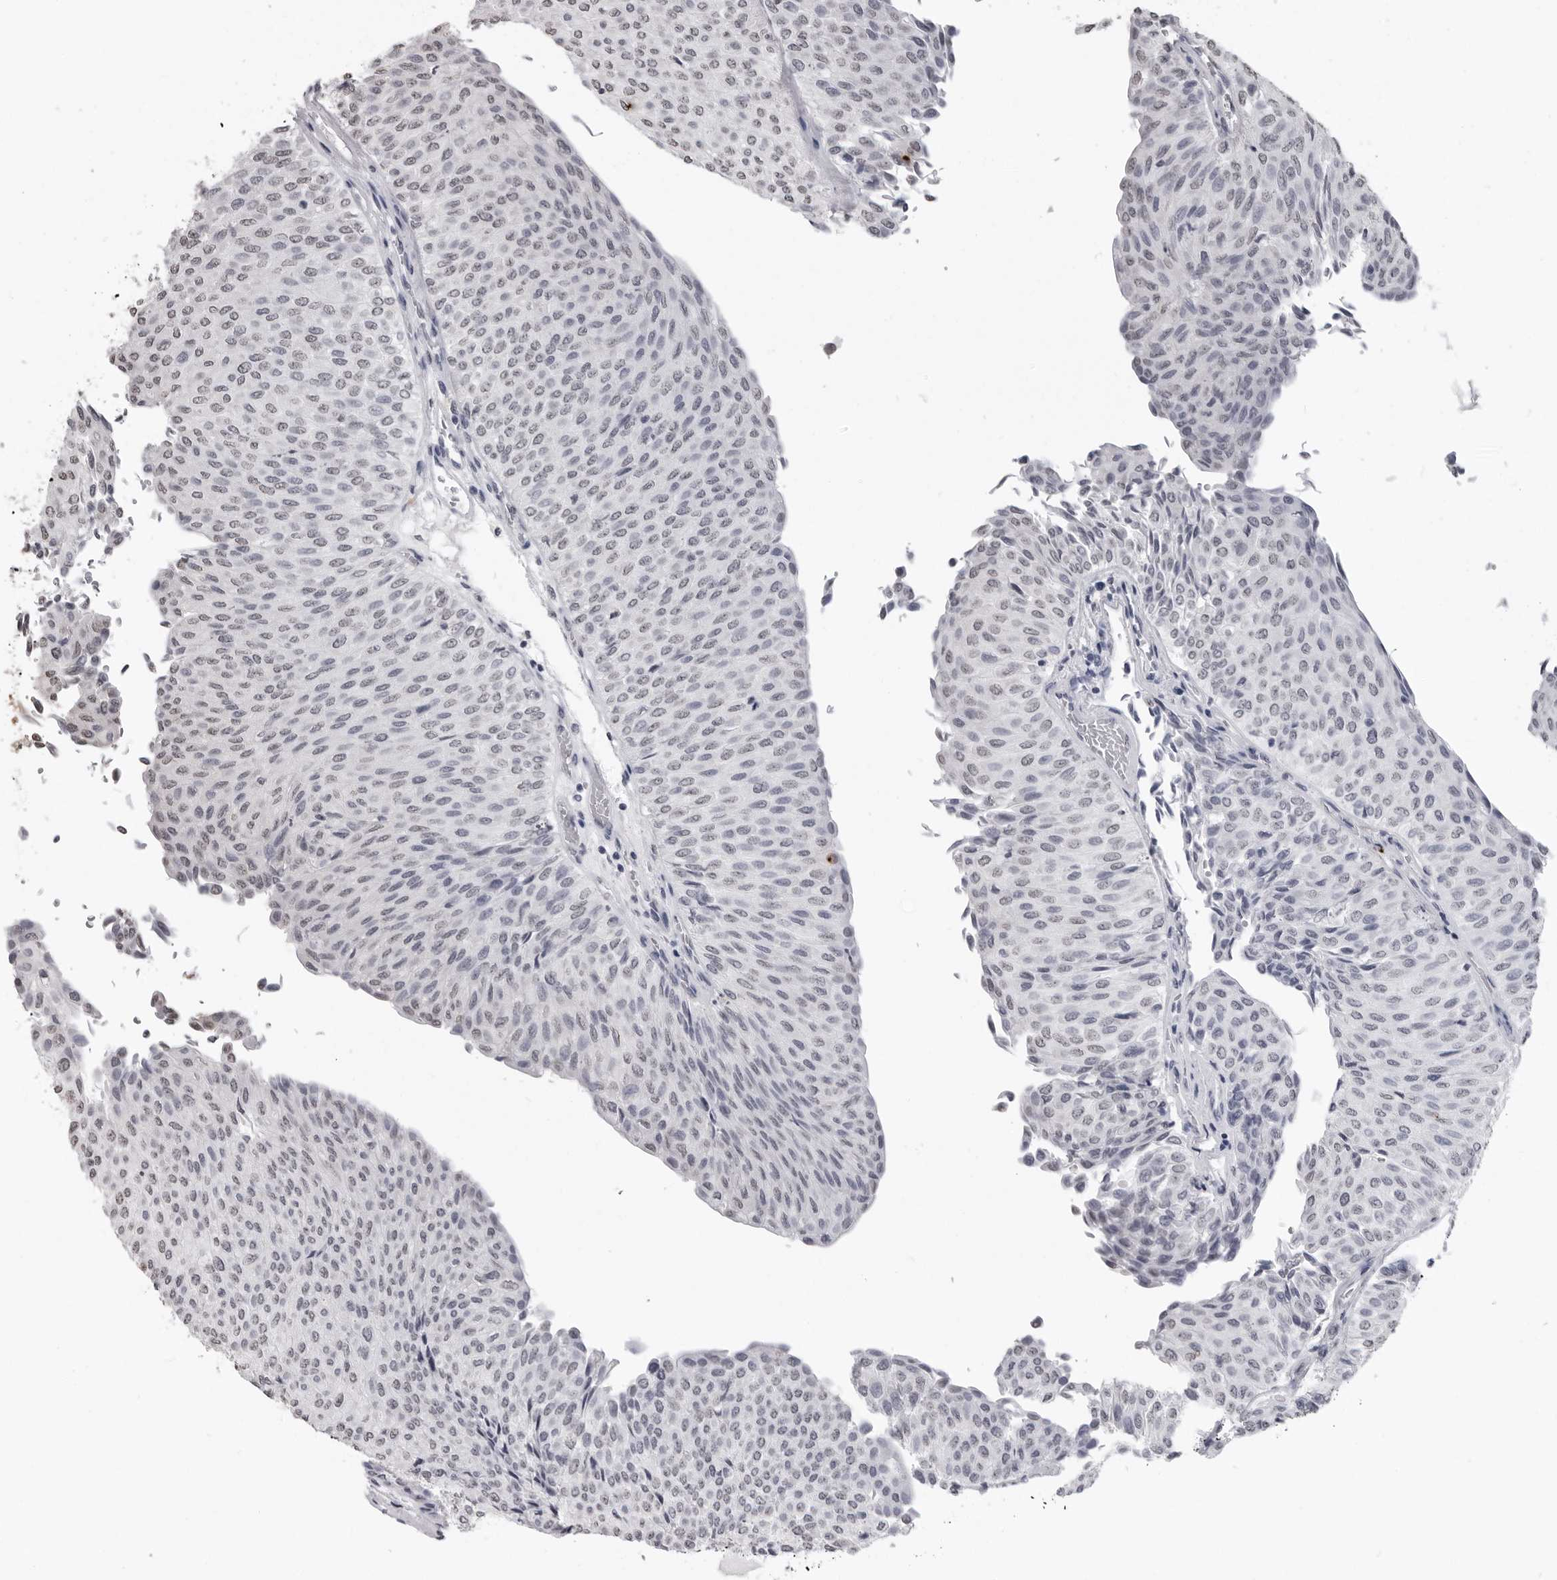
{"staining": {"intensity": "weak", "quantity": "25%-75%", "location": "nuclear"}, "tissue": "urothelial cancer", "cell_type": "Tumor cells", "image_type": "cancer", "snomed": [{"axis": "morphology", "description": "Urothelial carcinoma, Low grade"}, {"axis": "topography", "description": "Urinary bladder"}], "caption": "Immunohistochemistry (IHC) (DAB) staining of human urothelial carcinoma (low-grade) exhibits weak nuclear protein positivity in about 25%-75% of tumor cells.", "gene": "HEPACAM", "patient": {"sex": "male", "age": 78}}